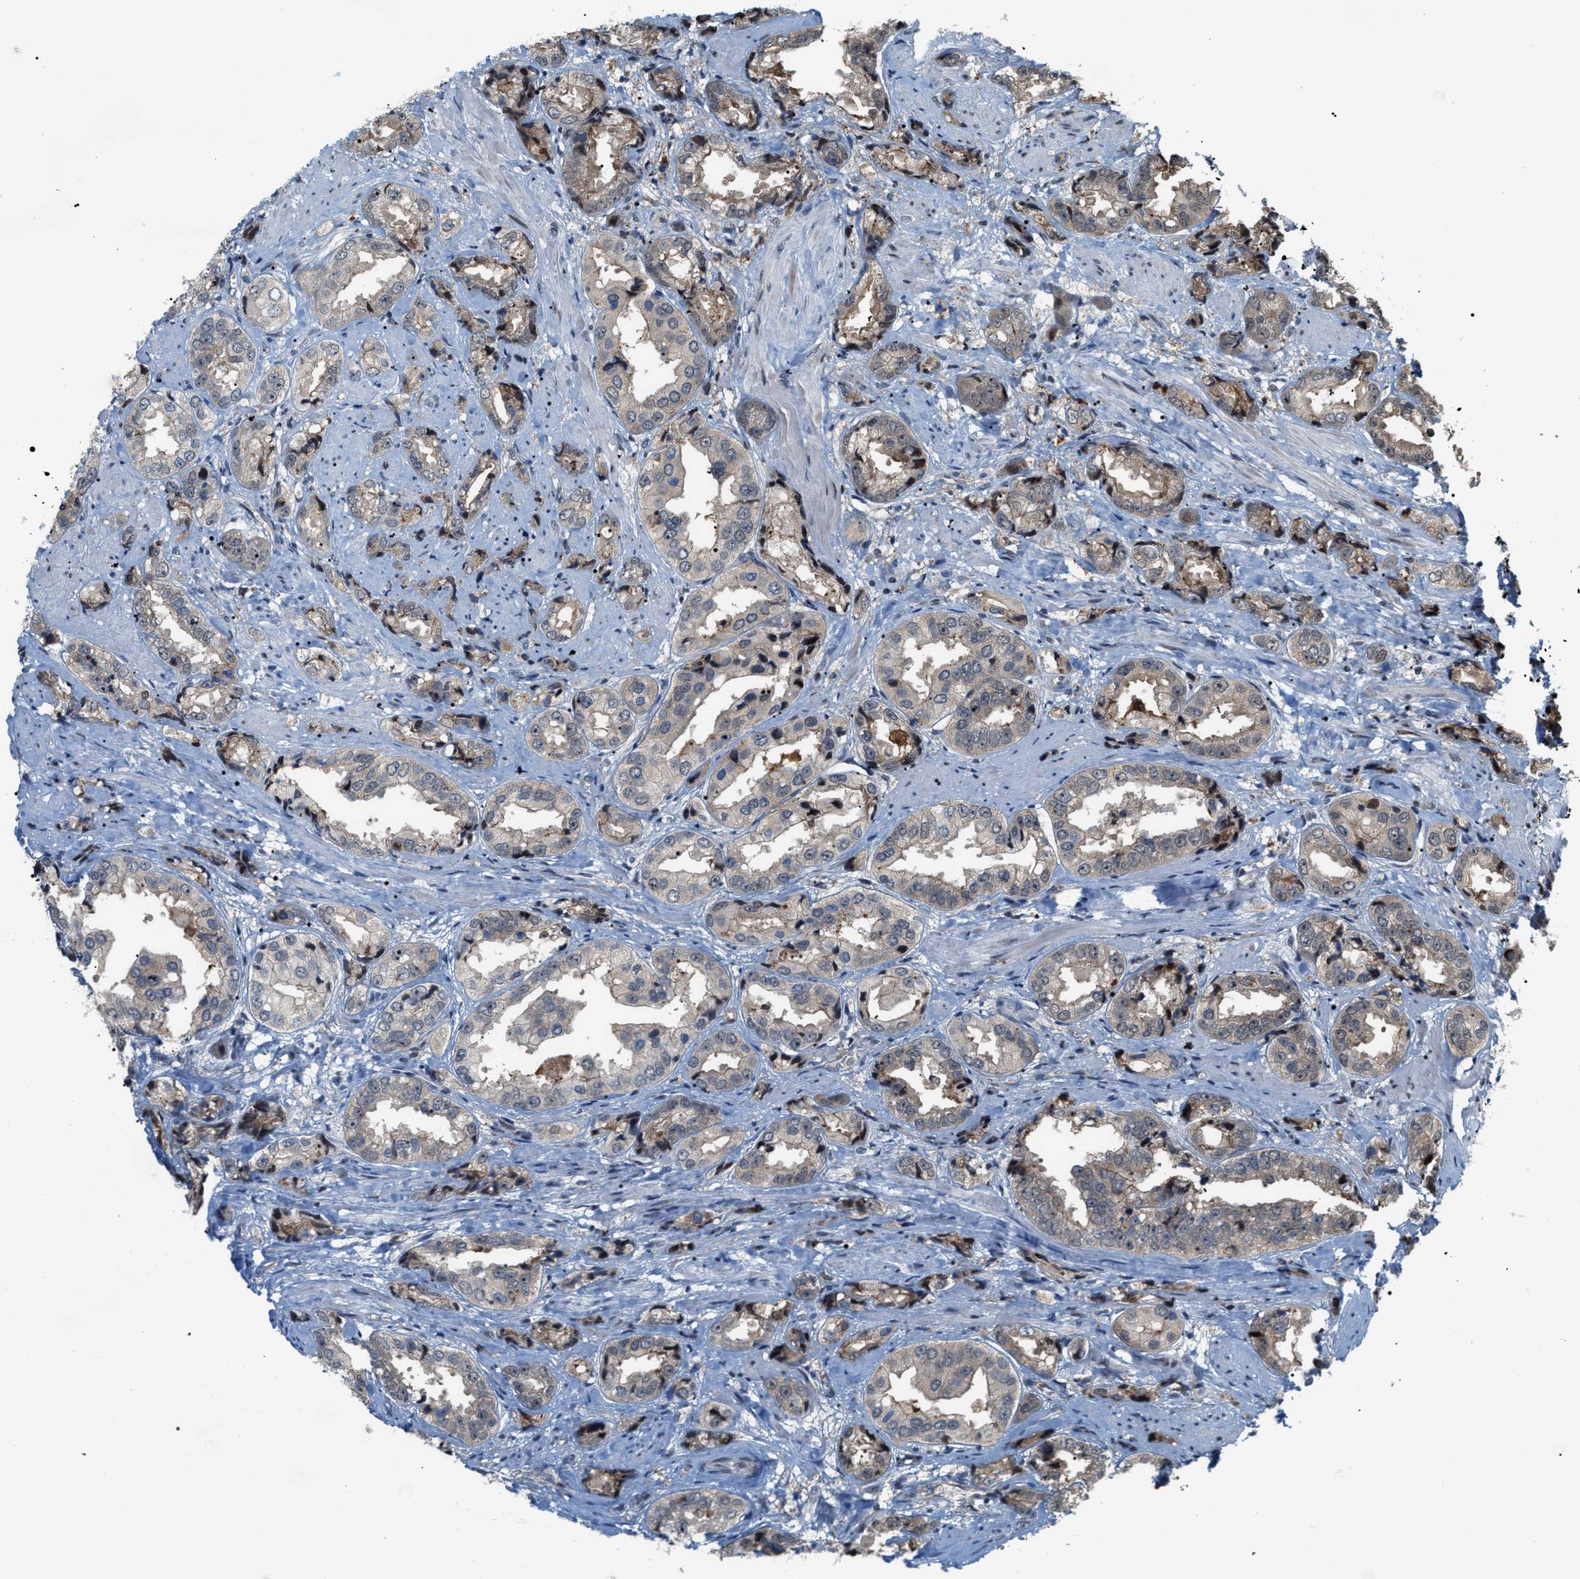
{"staining": {"intensity": "negative", "quantity": "none", "location": "none"}, "tissue": "prostate cancer", "cell_type": "Tumor cells", "image_type": "cancer", "snomed": [{"axis": "morphology", "description": "Adenocarcinoma, High grade"}, {"axis": "topography", "description": "Prostate"}], "caption": "Human prostate cancer stained for a protein using immunohistochemistry reveals no positivity in tumor cells.", "gene": "RFFL", "patient": {"sex": "male", "age": 61}}